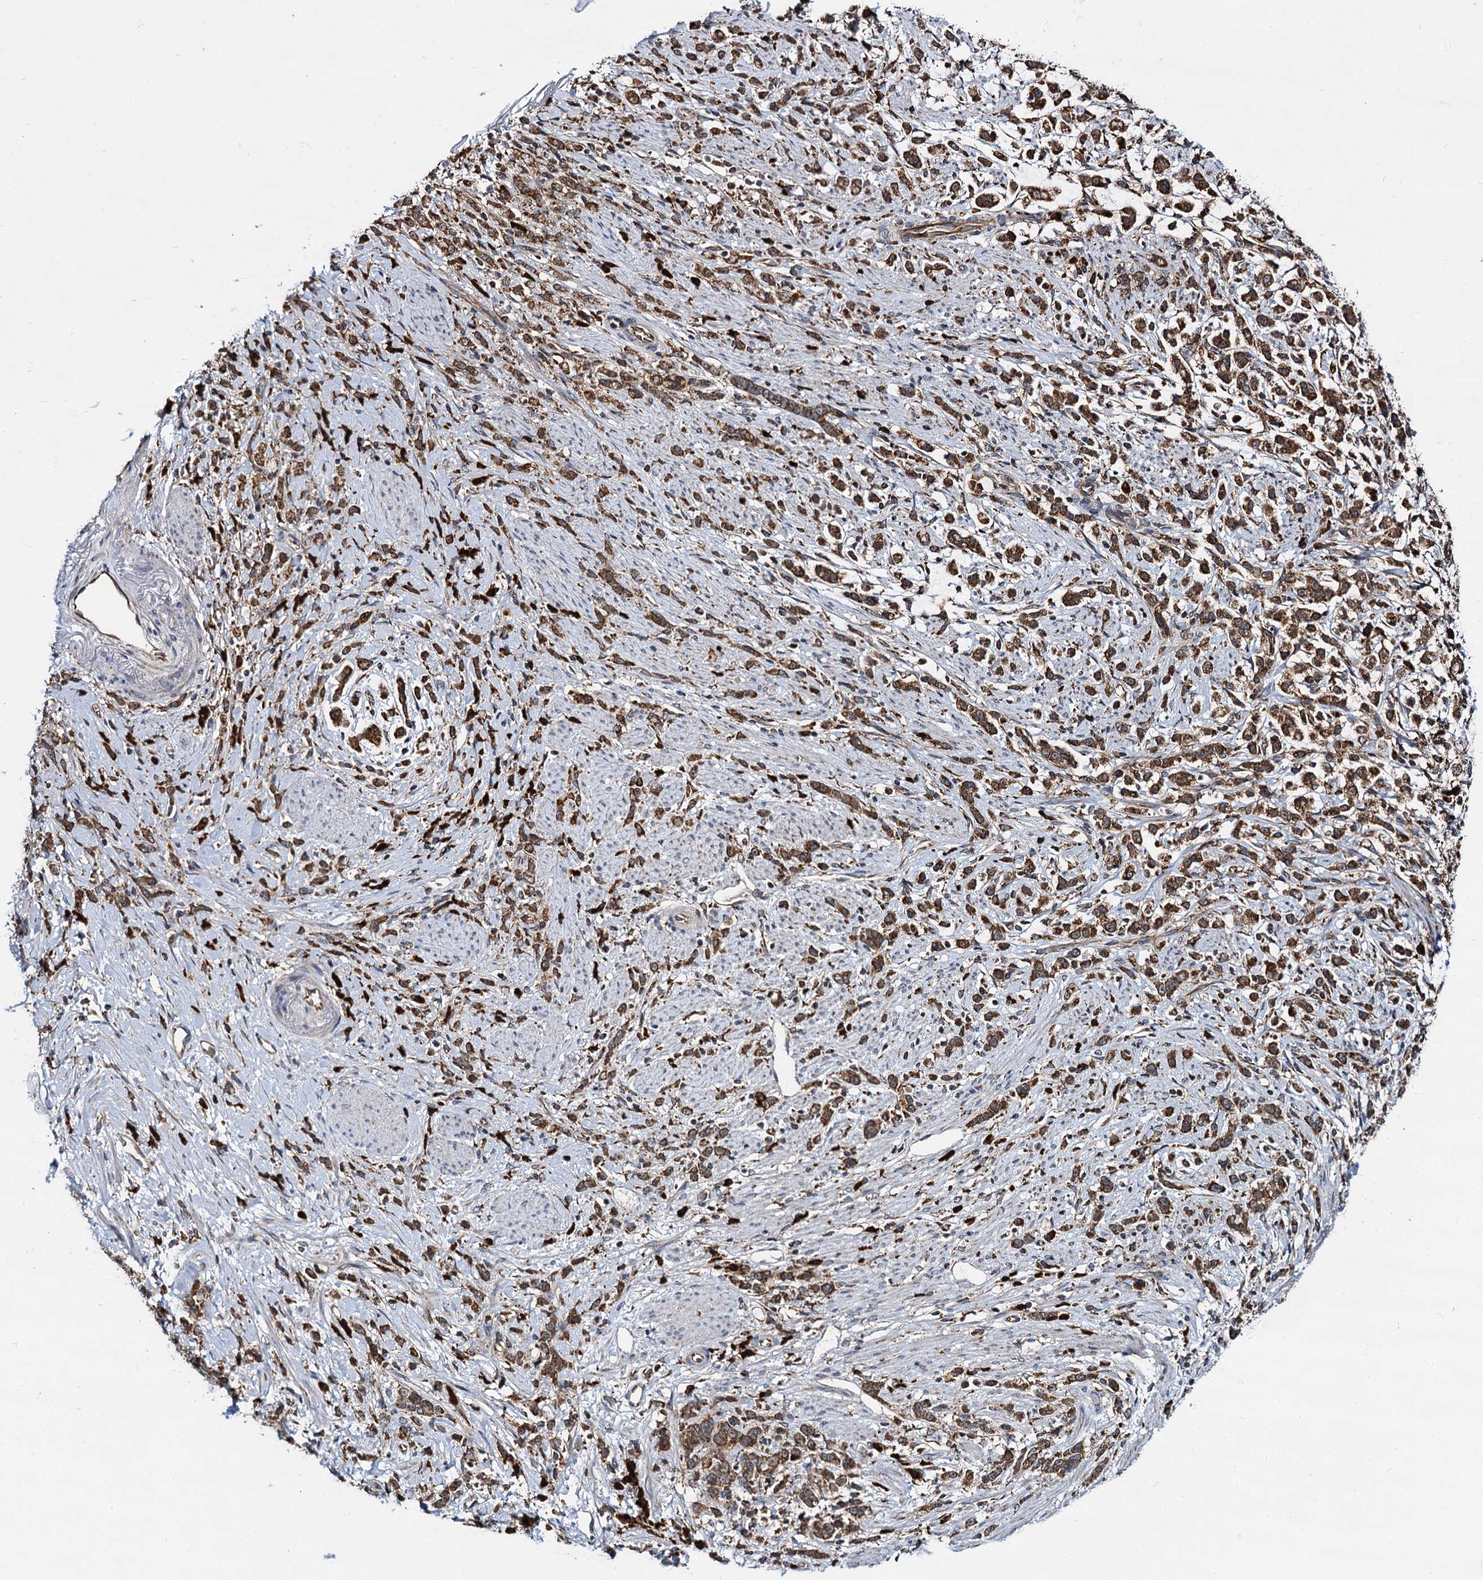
{"staining": {"intensity": "strong", "quantity": ">75%", "location": "cytoplasmic/membranous"}, "tissue": "stomach cancer", "cell_type": "Tumor cells", "image_type": "cancer", "snomed": [{"axis": "morphology", "description": "Adenocarcinoma, NOS"}, {"axis": "topography", "description": "Stomach"}], "caption": "Protein expression analysis of adenocarcinoma (stomach) reveals strong cytoplasmic/membranous positivity in about >75% of tumor cells.", "gene": "UFM1", "patient": {"sex": "female", "age": 60}}